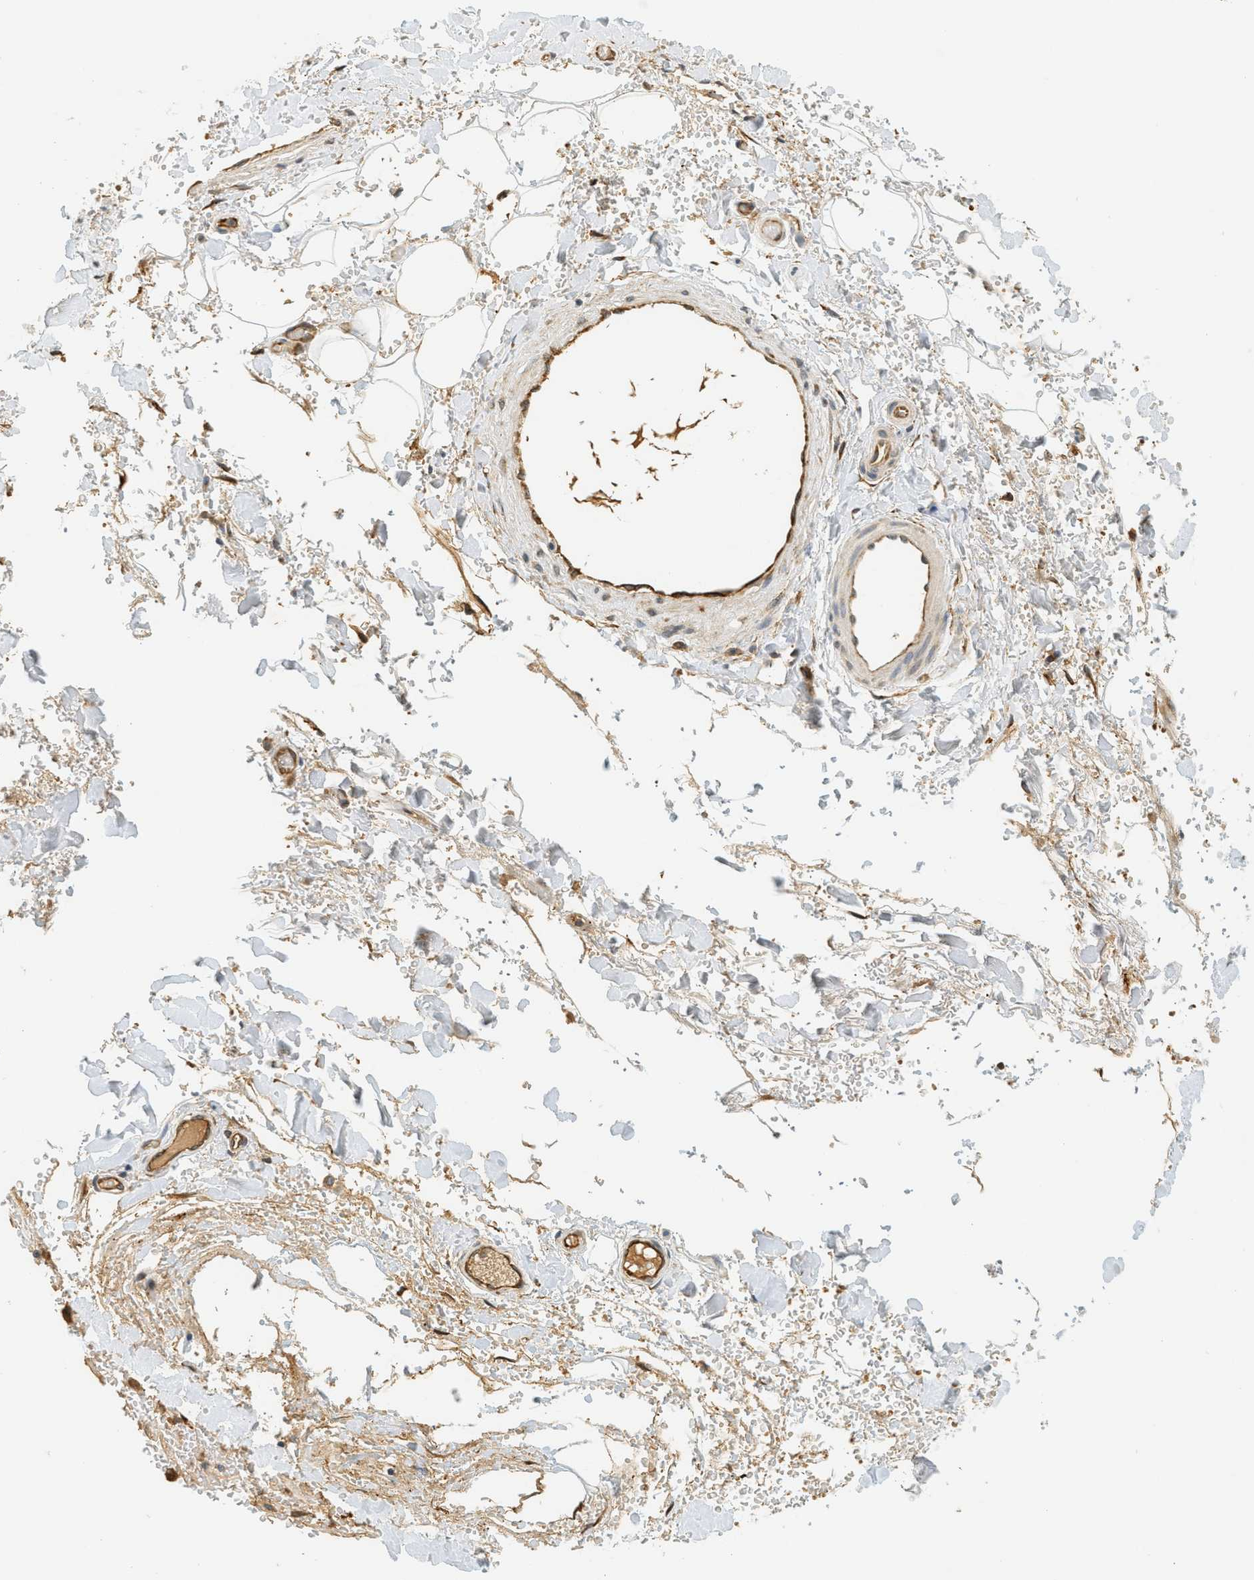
{"staining": {"intensity": "negative", "quantity": "none", "location": "none"}, "tissue": "adipose tissue", "cell_type": "Adipocytes", "image_type": "normal", "snomed": [{"axis": "morphology", "description": "Normal tissue, NOS"}, {"axis": "morphology", "description": "Carcinoma, NOS"}, {"axis": "topography", "description": "Pancreas"}, {"axis": "topography", "description": "Peripheral nerve tissue"}], "caption": "High power microscopy image of an immunohistochemistry (IHC) photomicrograph of unremarkable adipose tissue, revealing no significant staining in adipocytes.", "gene": "PDK1", "patient": {"sex": "female", "age": 29}}